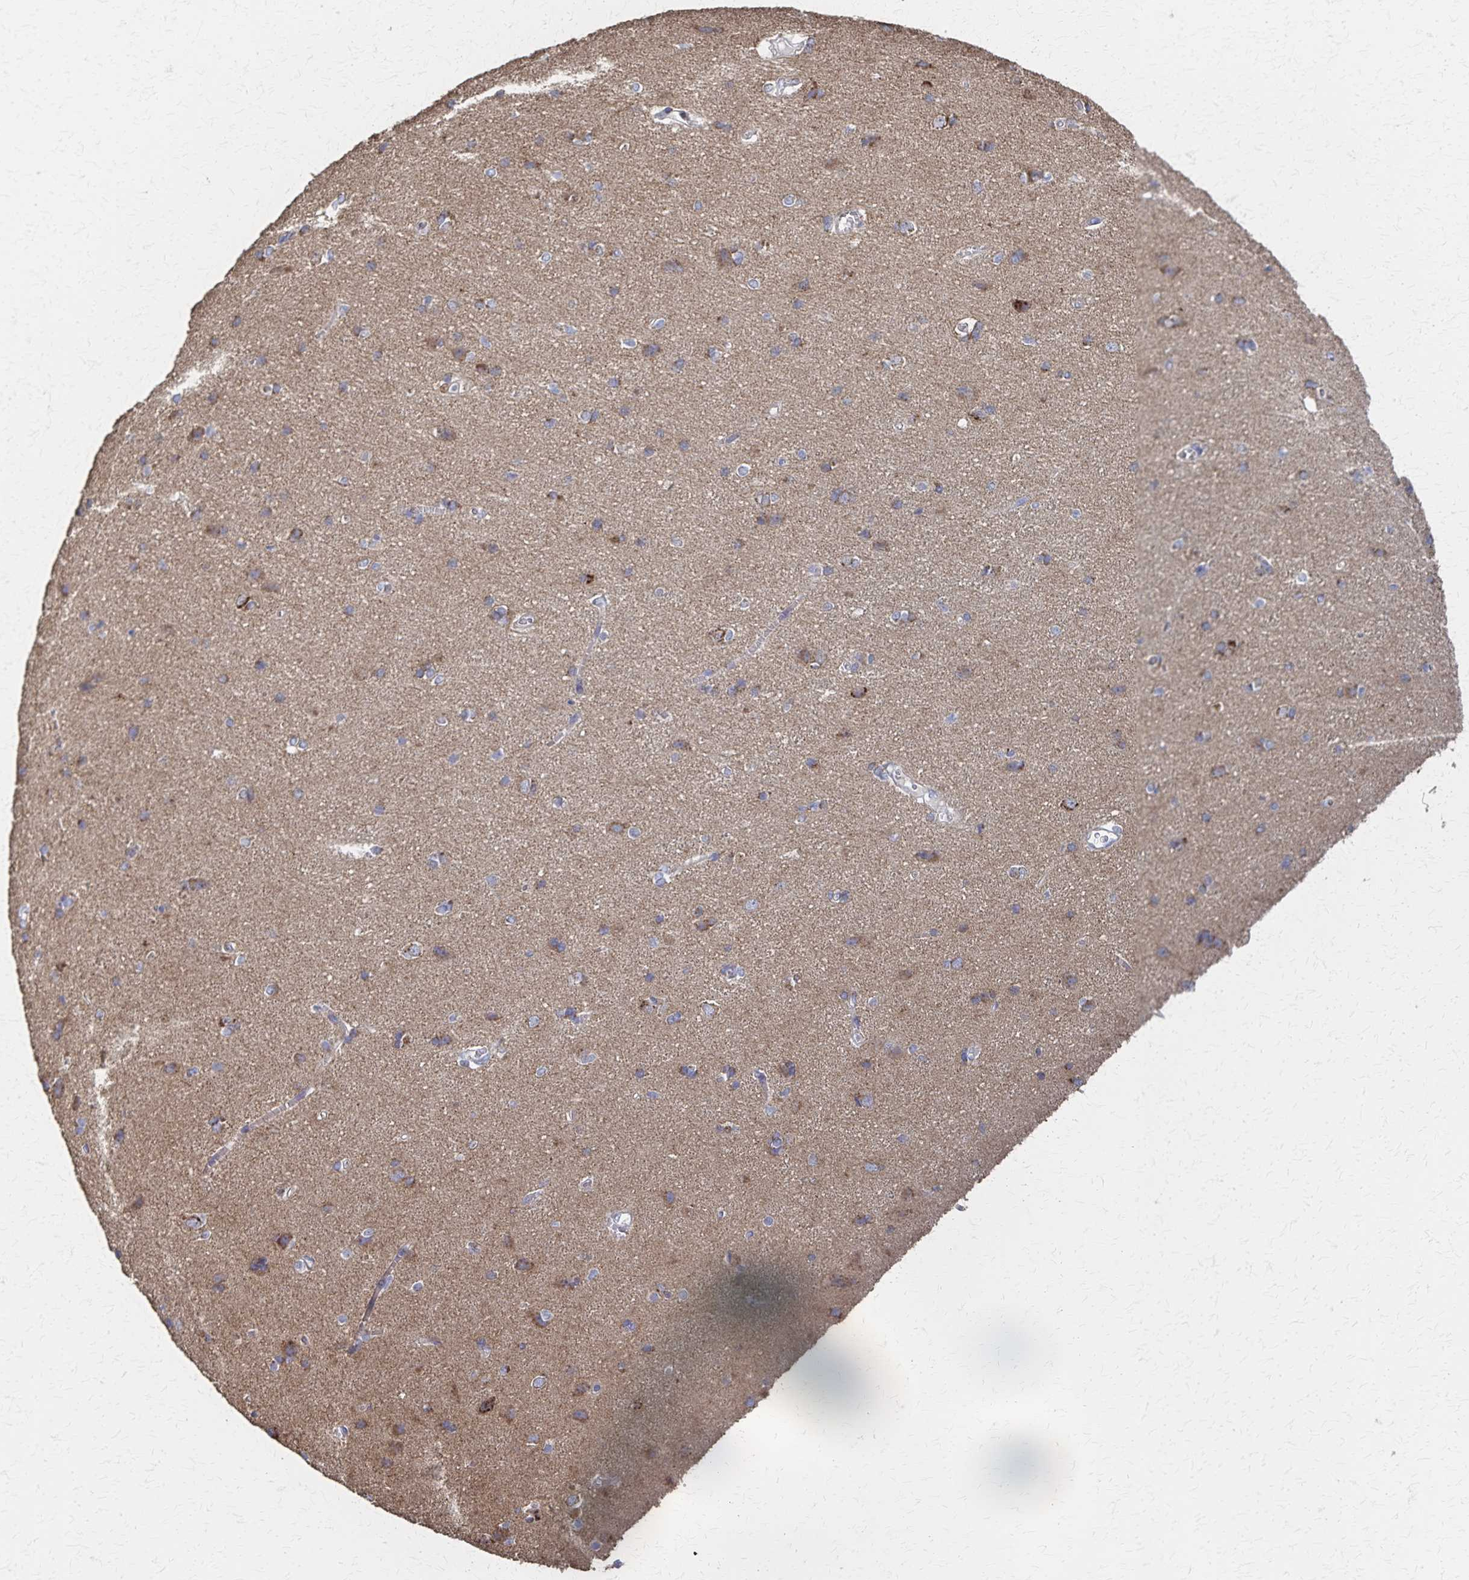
{"staining": {"intensity": "negative", "quantity": "none", "location": "none"}, "tissue": "cerebral cortex", "cell_type": "Endothelial cells", "image_type": "normal", "snomed": [{"axis": "morphology", "description": "Normal tissue, NOS"}, {"axis": "topography", "description": "Cerebral cortex"}], "caption": "The micrograph demonstrates no staining of endothelial cells in unremarkable cerebral cortex.", "gene": "PGAP2", "patient": {"sex": "male", "age": 37}}